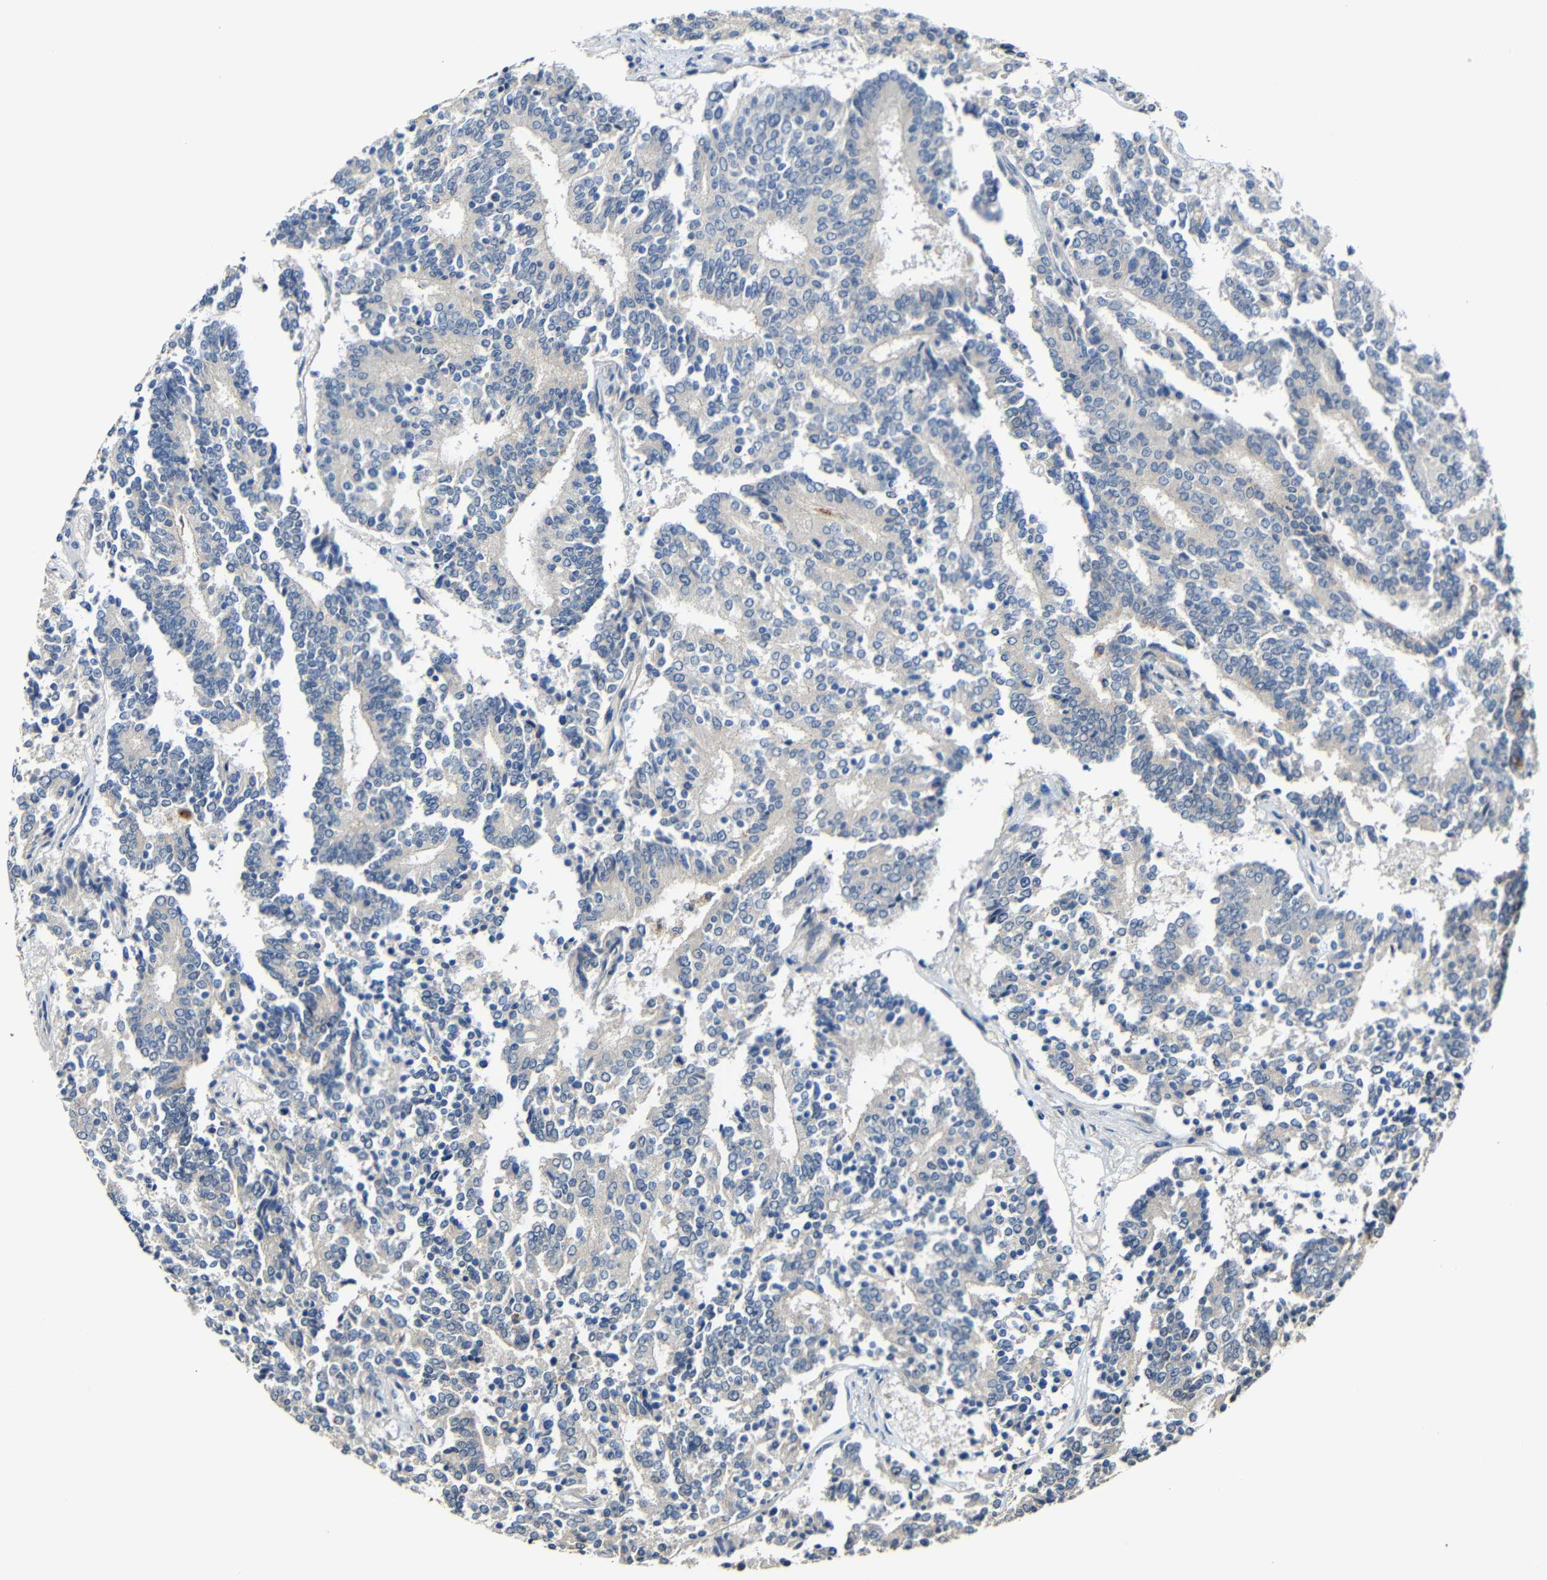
{"staining": {"intensity": "negative", "quantity": "none", "location": "none"}, "tissue": "prostate cancer", "cell_type": "Tumor cells", "image_type": "cancer", "snomed": [{"axis": "morphology", "description": "Normal tissue, NOS"}, {"axis": "morphology", "description": "Adenocarcinoma, High grade"}, {"axis": "topography", "description": "Prostate"}, {"axis": "topography", "description": "Seminal veicle"}], "caption": "Immunohistochemical staining of prostate high-grade adenocarcinoma demonstrates no significant staining in tumor cells. Brightfield microscopy of immunohistochemistry stained with DAB (3,3'-diaminobenzidine) (brown) and hematoxylin (blue), captured at high magnification.", "gene": "STBD1", "patient": {"sex": "male", "age": 55}}